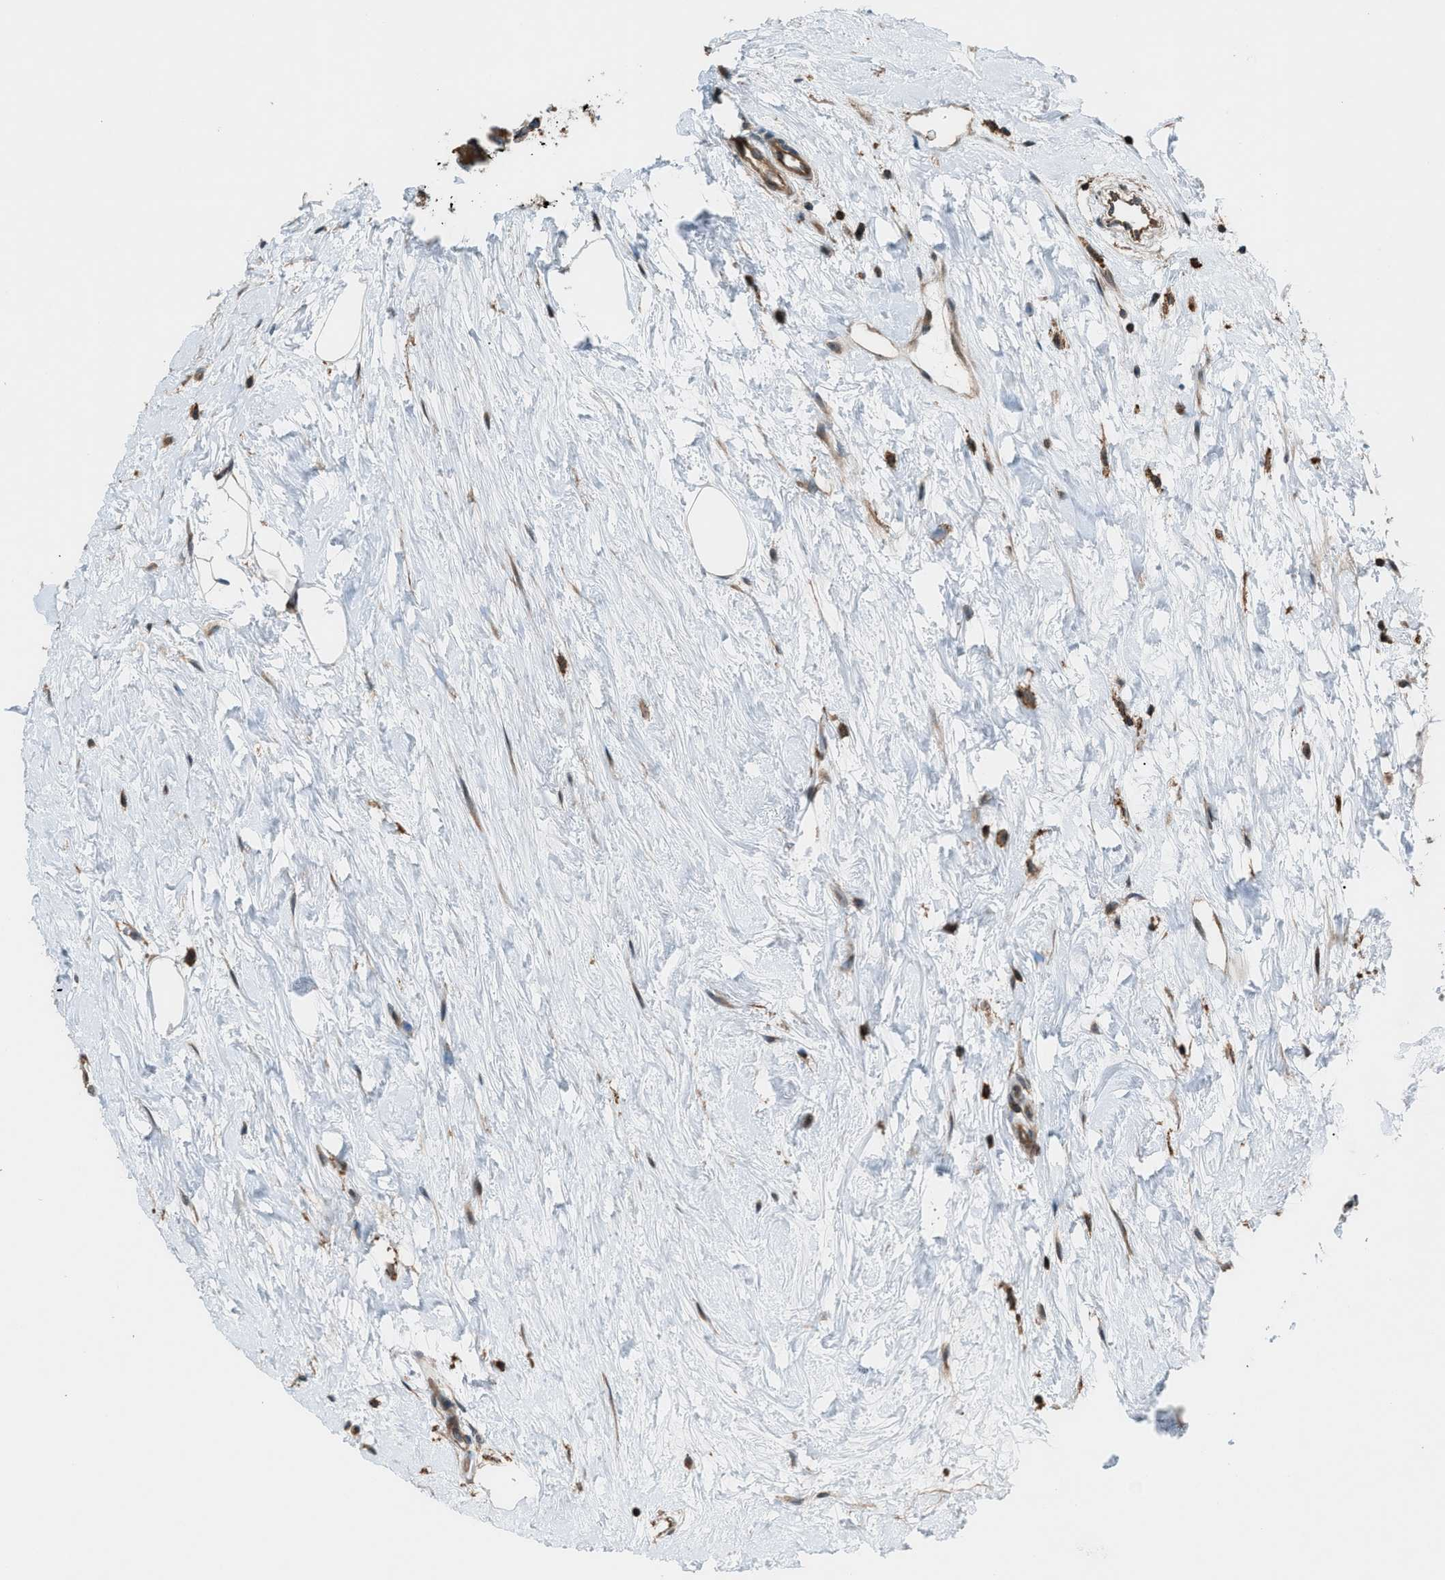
{"staining": {"intensity": "strong", "quantity": ">75%", "location": "cytoplasmic/membranous"}, "tissue": "breast cancer", "cell_type": "Tumor cells", "image_type": "cancer", "snomed": [{"axis": "morphology", "description": "Normal tissue, NOS"}, {"axis": "morphology", "description": "Duct carcinoma"}, {"axis": "topography", "description": "Breast"}], "caption": "Tumor cells demonstrate high levels of strong cytoplasmic/membranous expression in about >75% of cells in human breast cancer (invasive ductal carcinoma). The staining was performed using DAB to visualize the protein expression in brown, while the nuclei were stained in blue with hematoxylin (Magnification: 20x).", "gene": "DYRK1A", "patient": {"sex": "female", "age": 39}}